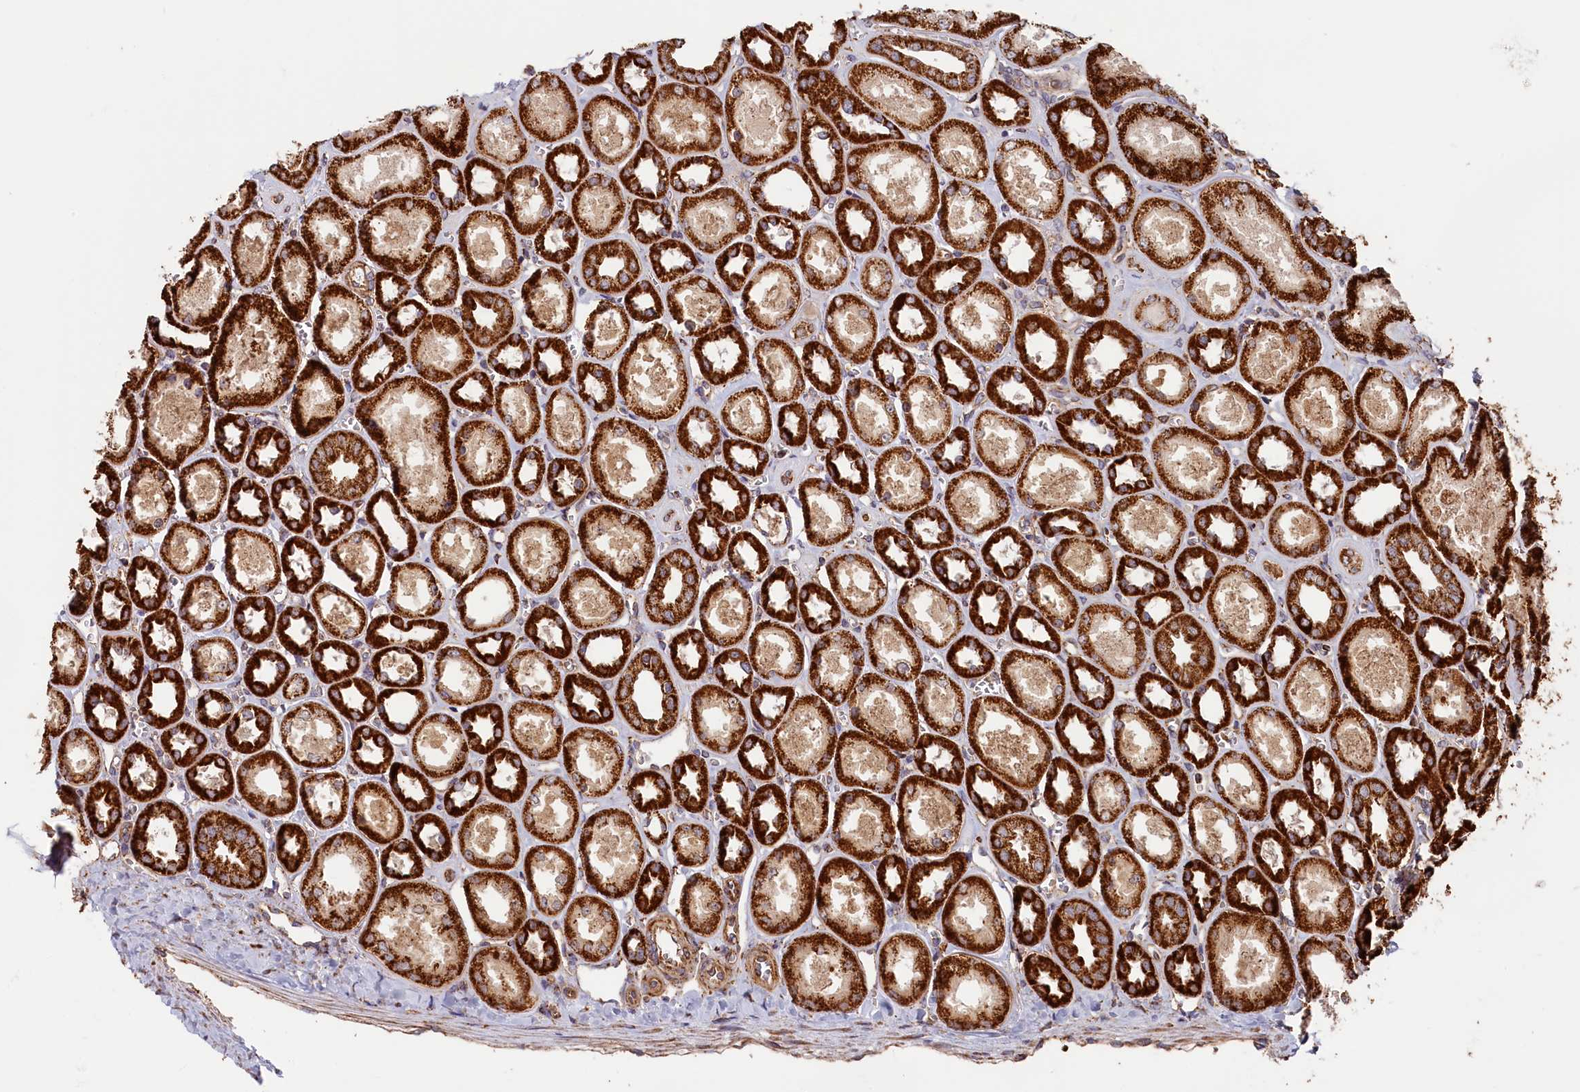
{"staining": {"intensity": "weak", "quantity": ">75%", "location": "cytoplasmic/membranous"}, "tissue": "kidney", "cell_type": "Cells in glomeruli", "image_type": "normal", "snomed": [{"axis": "morphology", "description": "Normal tissue, NOS"}, {"axis": "morphology", "description": "Adenocarcinoma, NOS"}, {"axis": "topography", "description": "Kidney"}], "caption": "Immunohistochemical staining of benign kidney shows weak cytoplasmic/membranous protein expression in approximately >75% of cells in glomeruli. (brown staining indicates protein expression, while blue staining denotes nuclei).", "gene": "MACROD1", "patient": {"sex": "female", "age": 68}}